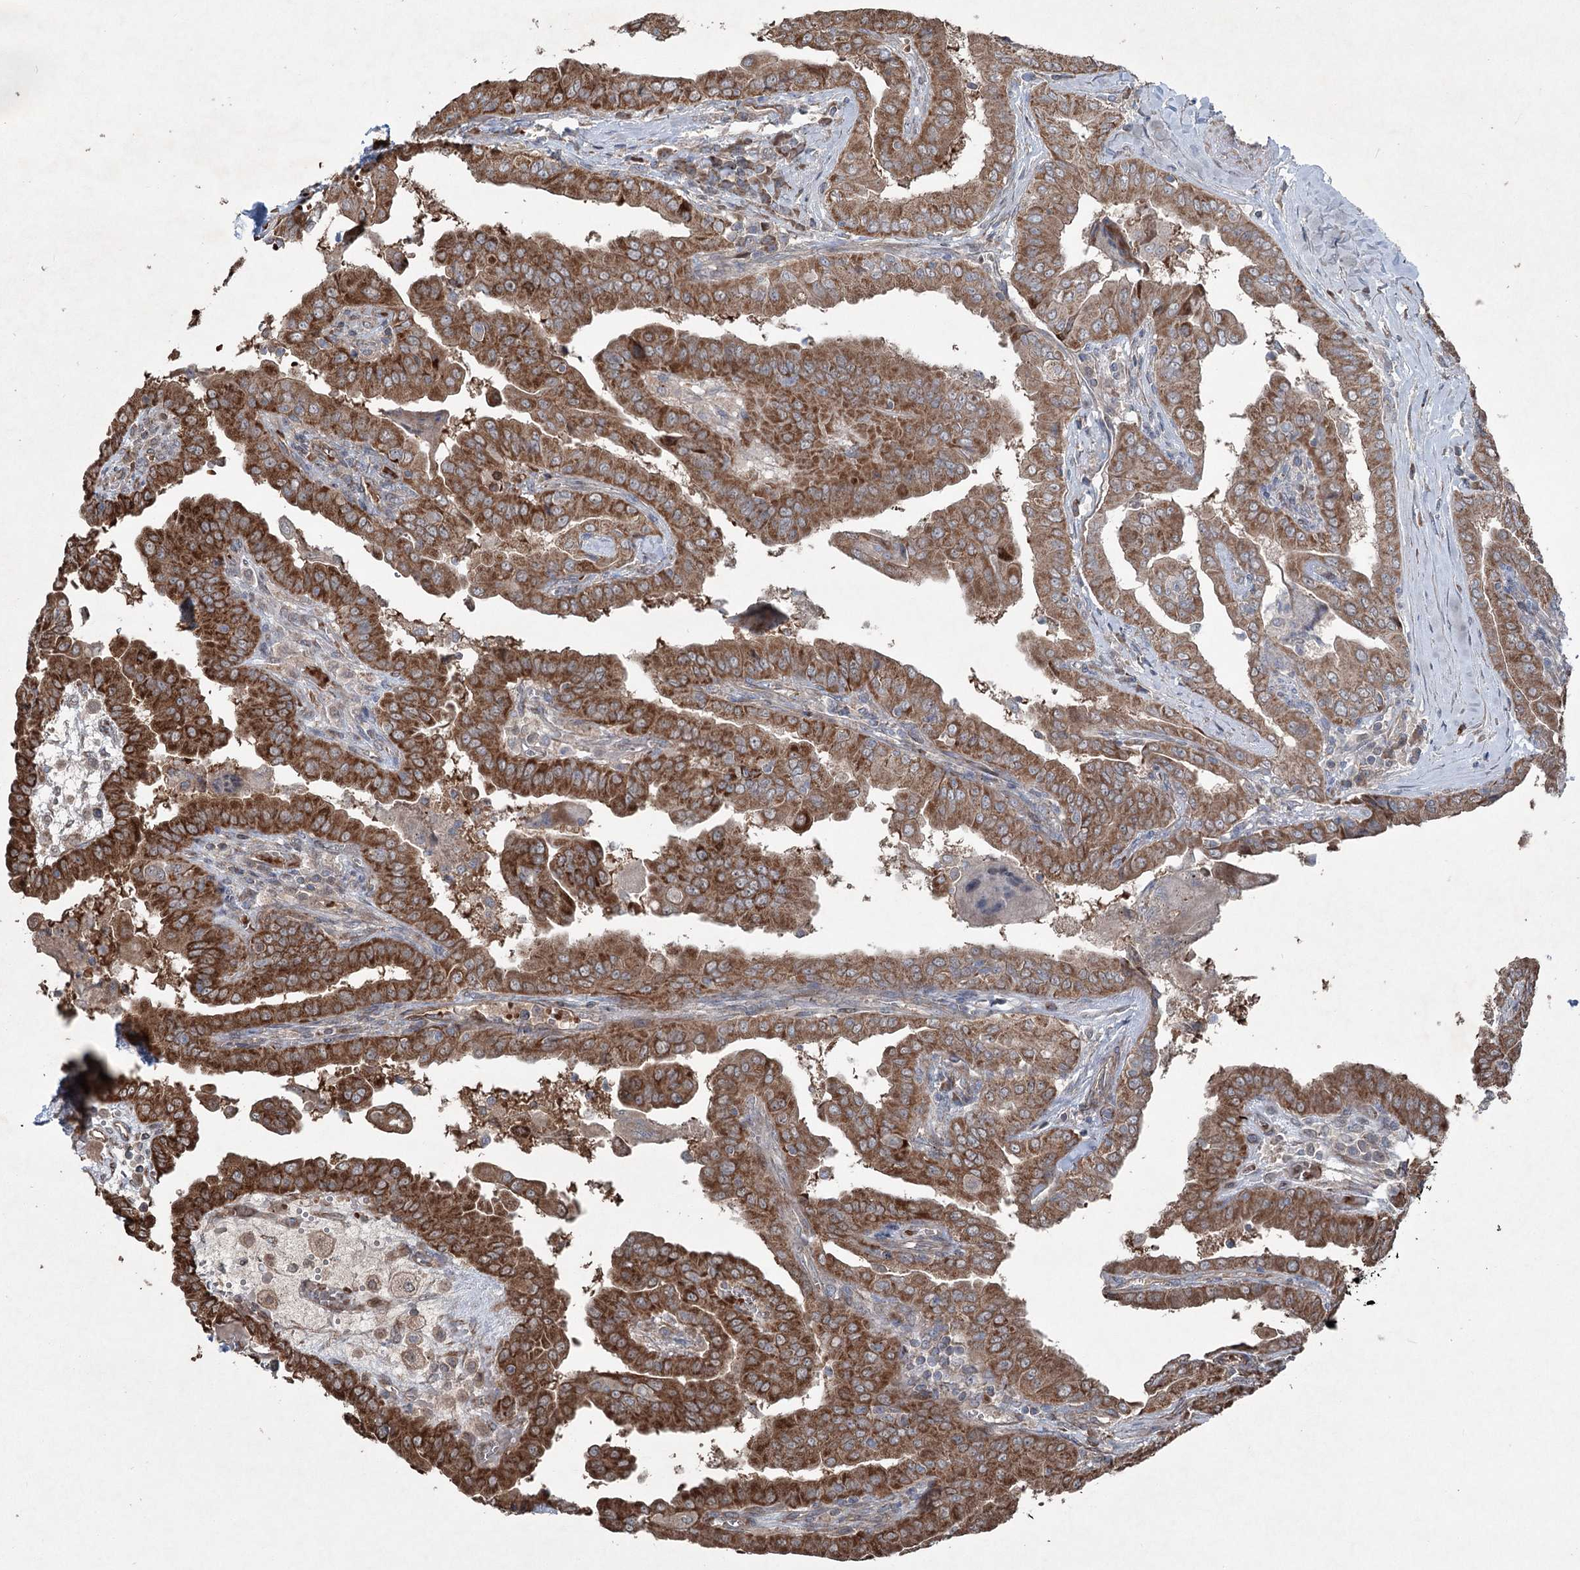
{"staining": {"intensity": "moderate", "quantity": ">75%", "location": "cytoplasmic/membranous"}, "tissue": "thyroid cancer", "cell_type": "Tumor cells", "image_type": "cancer", "snomed": [{"axis": "morphology", "description": "Papillary adenocarcinoma, NOS"}, {"axis": "topography", "description": "Thyroid gland"}], "caption": "Thyroid cancer stained with DAB immunohistochemistry (IHC) reveals medium levels of moderate cytoplasmic/membranous staining in approximately >75% of tumor cells.", "gene": "SERINC5", "patient": {"sex": "male", "age": 33}}